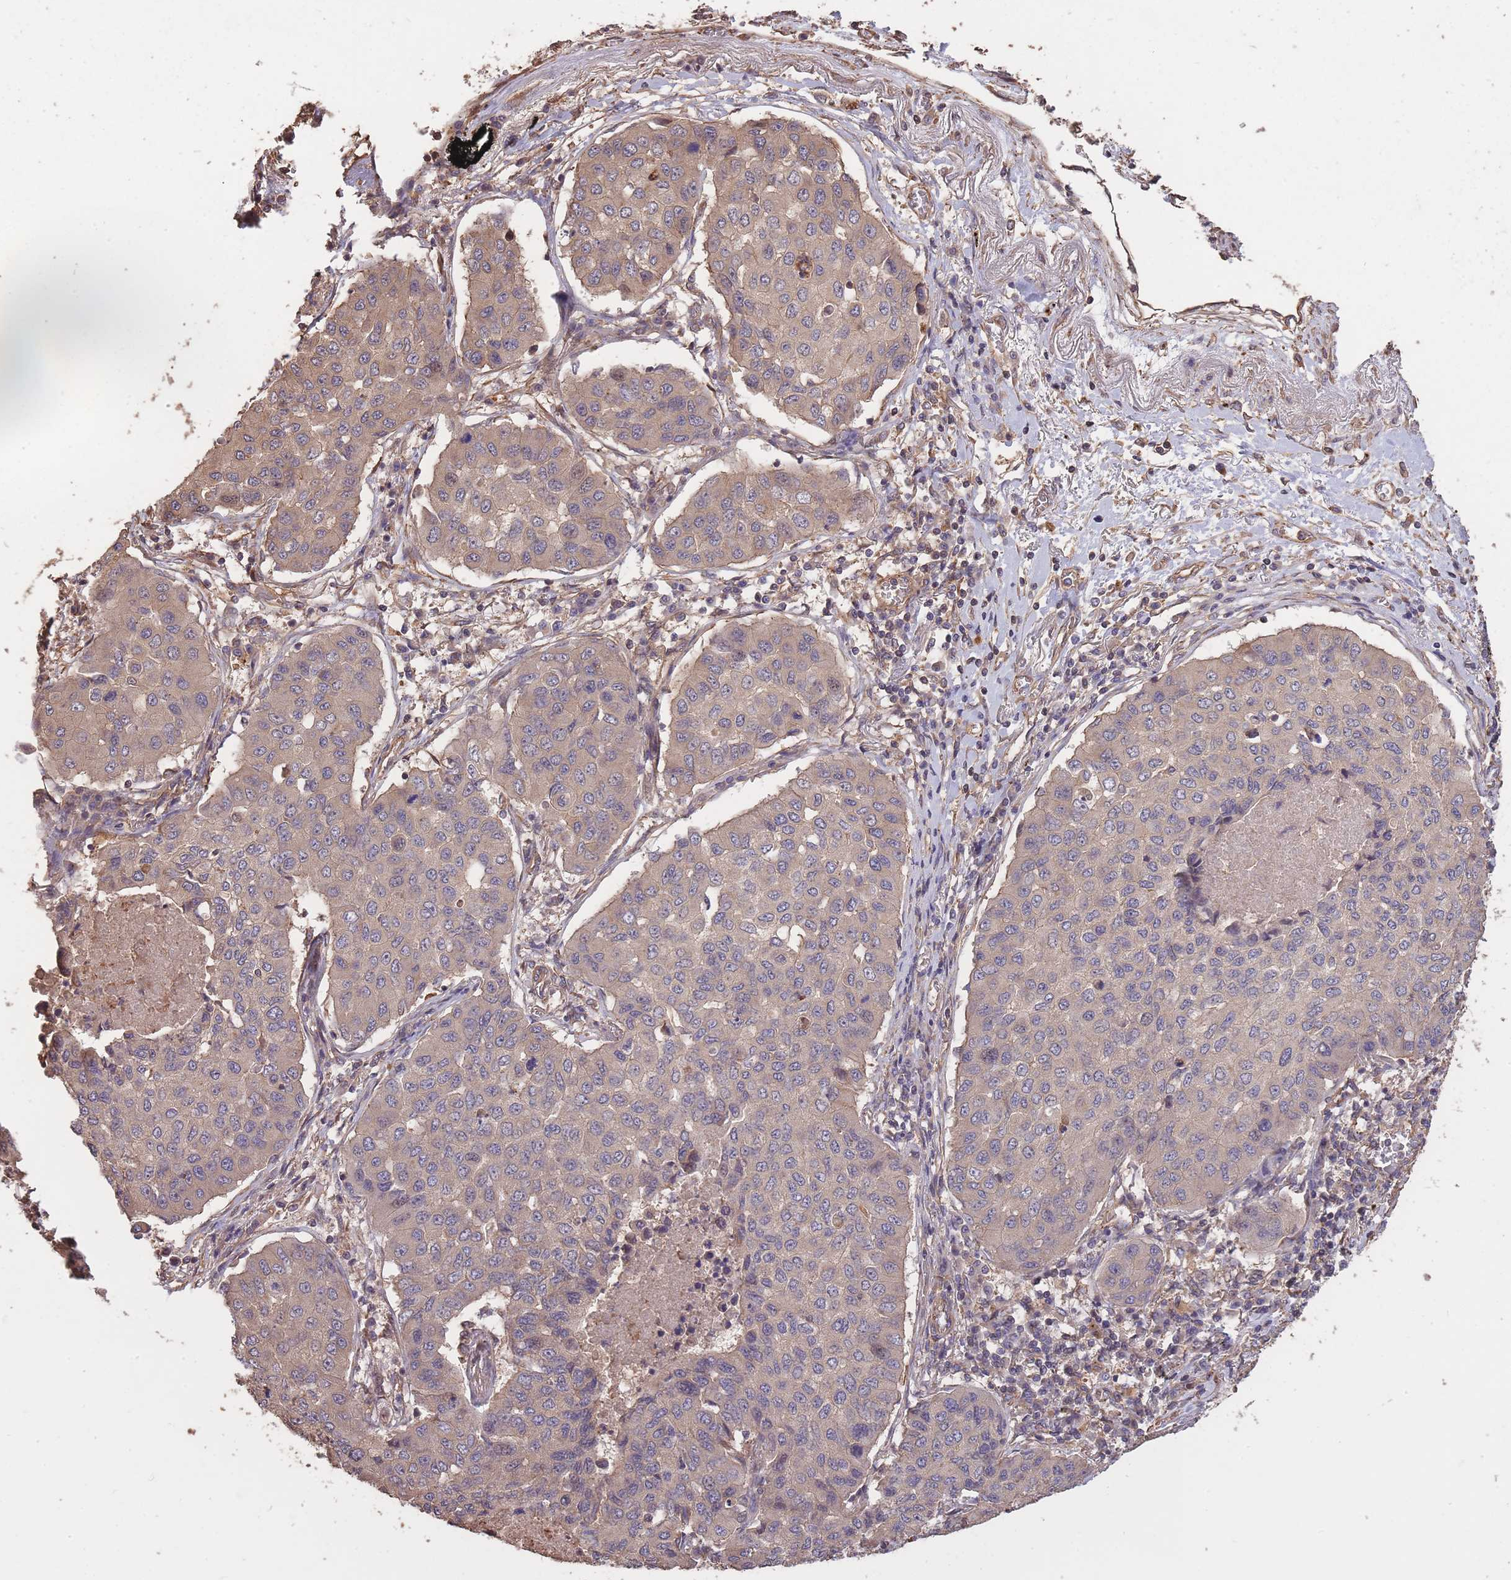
{"staining": {"intensity": "weak", "quantity": "<25%", "location": "cytoplasmic/membranous"}, "tissue": "lung cancer", "cell_type": "Tumor cells", "image_type": "cancer", "snomed": [{"axis": "morphology", "description": "Squamous cell carcinoma, NOS"}, {"axis": "topography", "description": "Lung"}], "caption": "High magnification brightfield microscopy of lung cancer (squamous cell carcinoma) stained with DAB (3,3'-diaminobenzidine) (brown) and counterstained with hematoxylin (blue): tumor cells show no significant positivity.", "gene": "ARMH3", "patient": {"sex": "male", "age": 74}}